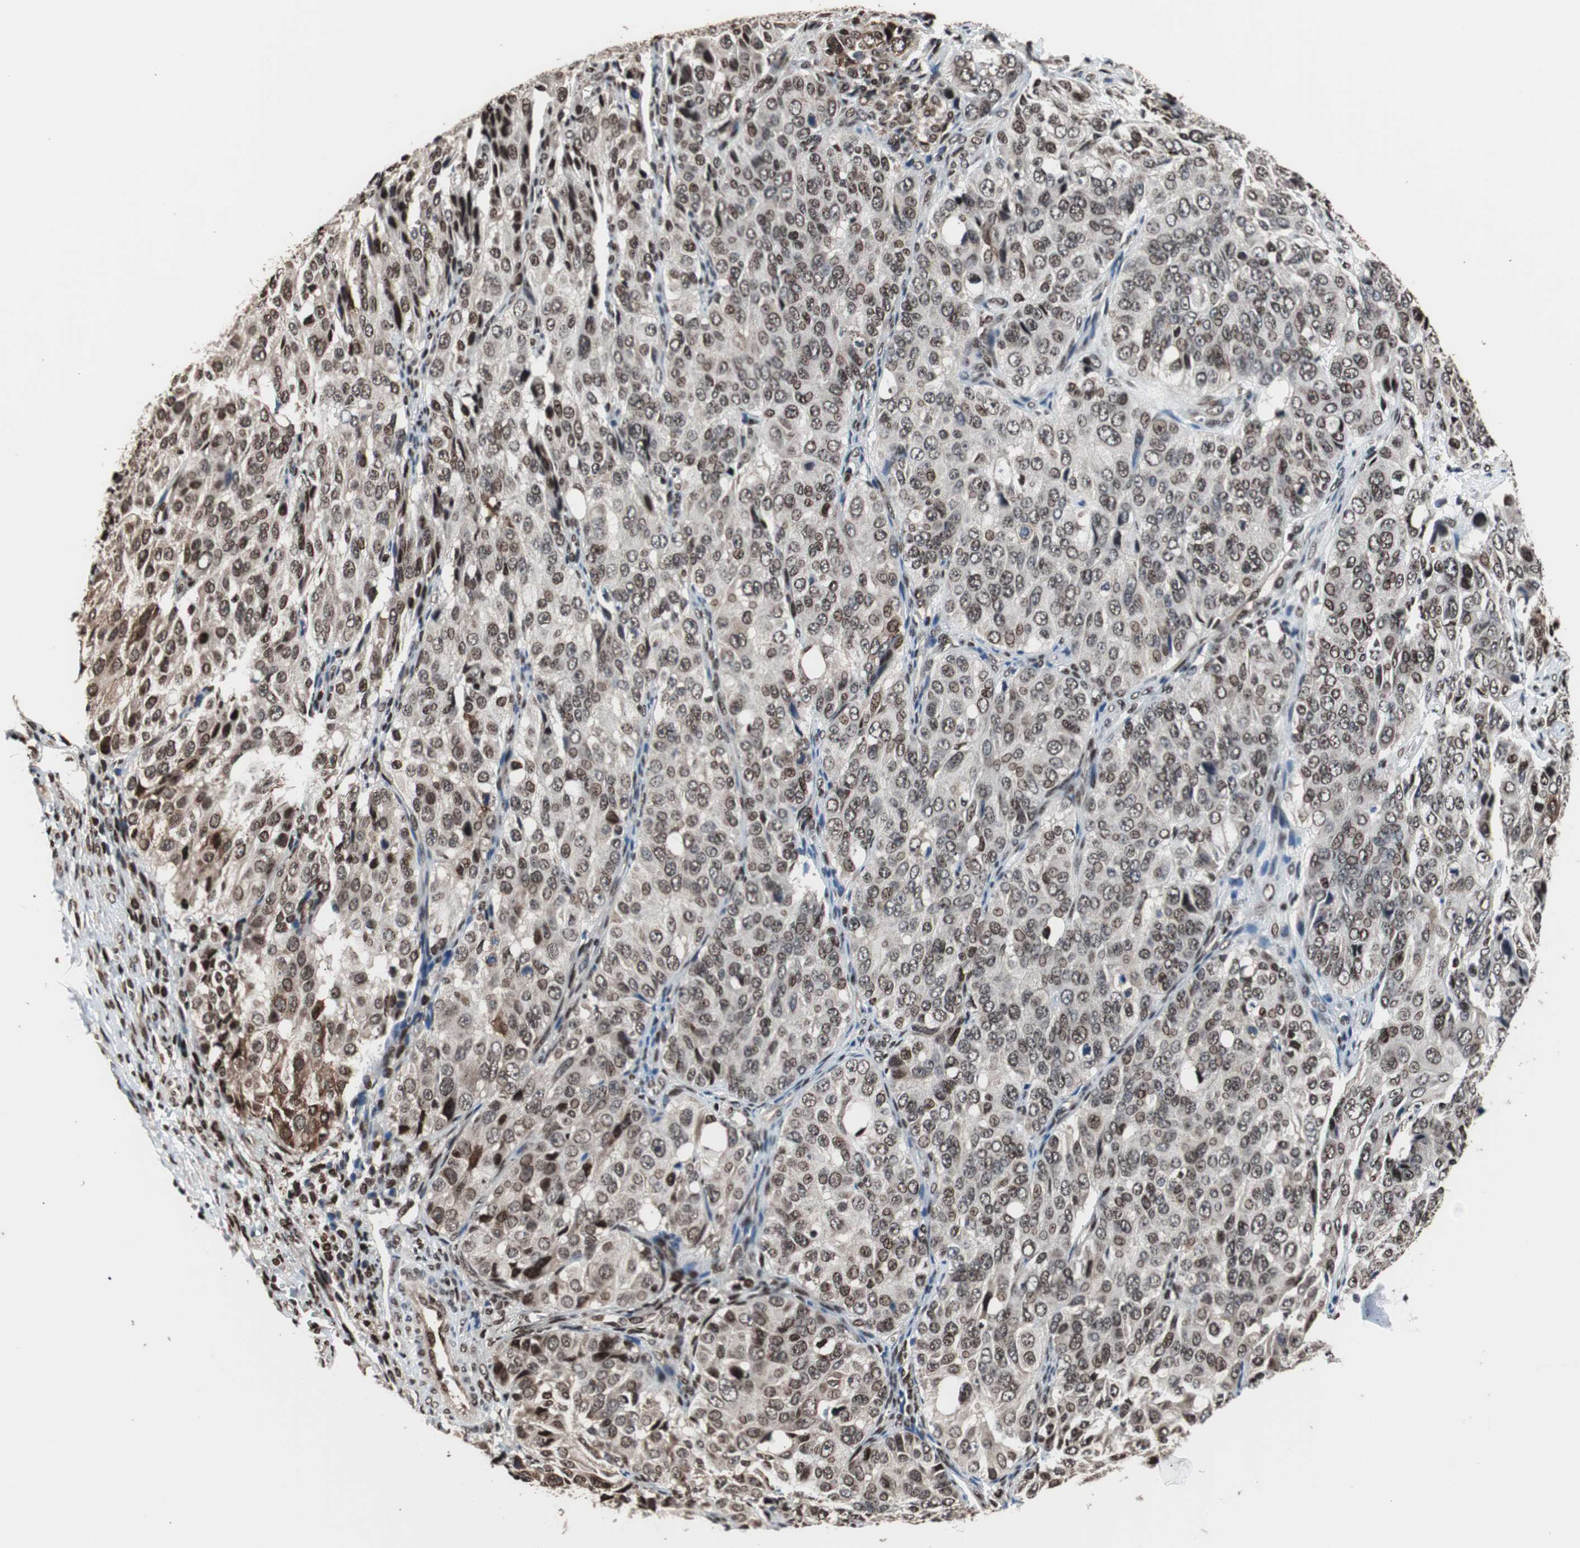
{"staining": {"intensity": "moderate", "quantity": ">75%", "location": "nuclear"}, "tissue": "ovarian cancer", "cell_type": "Tumor cells", "image_type": "cancer", "snomed": [{"axis": "morphology", "description": "Carcinoma, endometroid"}, {"axis": "topography", "description": "Ovary"}], "caption": "Ovarian endometroid carcinoma was stained to show a protein in brown. There is medium levels of moderate nuclear positivity in approximately >75% of tumor cells.", "gene": "POGZ", "patient": {"sex": "female", "age": 51}}